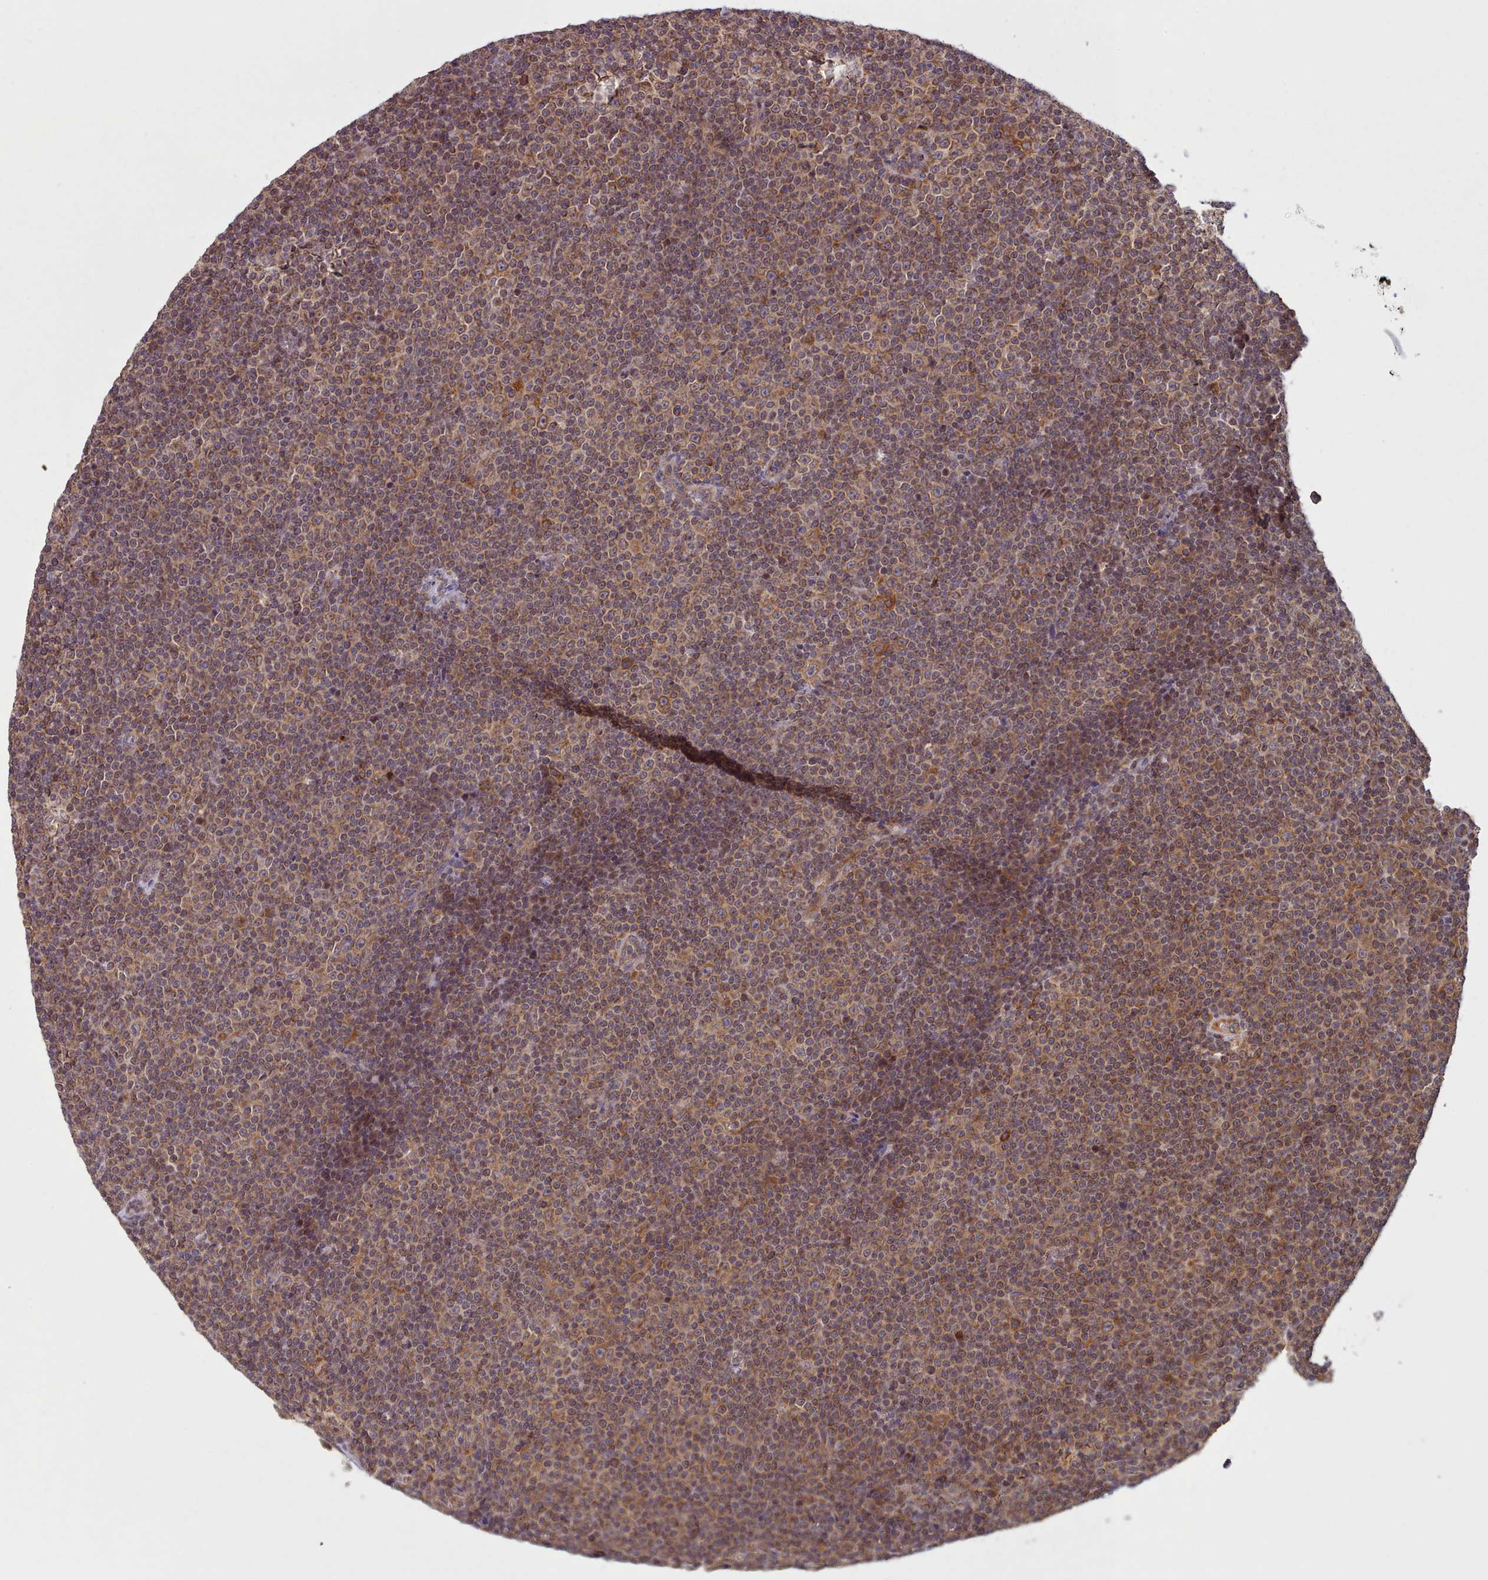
{"staining": {"intensity": "moderate", "quantity": ">75%", "location": "cytoplasmic/membranous"}, "tissue": "lymphoma", "cell_type": "Tumor cells", "image_type": "cancer", "snomed": [{"axis": "morphology", "description": "Malignant lymphoma, non-Hodgkin's type, Low grade"}, {"axis": "topography", "description": "Lymph node"}], "caption": "Immunohistochemical staining of human low-grade malignant lymphoma, non-Hodgkin's type displays moderate cytoplasmic/membranous protein positivity in approximately >75% of tumor cells.", "gene": "CRYBG1", "patient": {"sex": "female", "age": 67}}